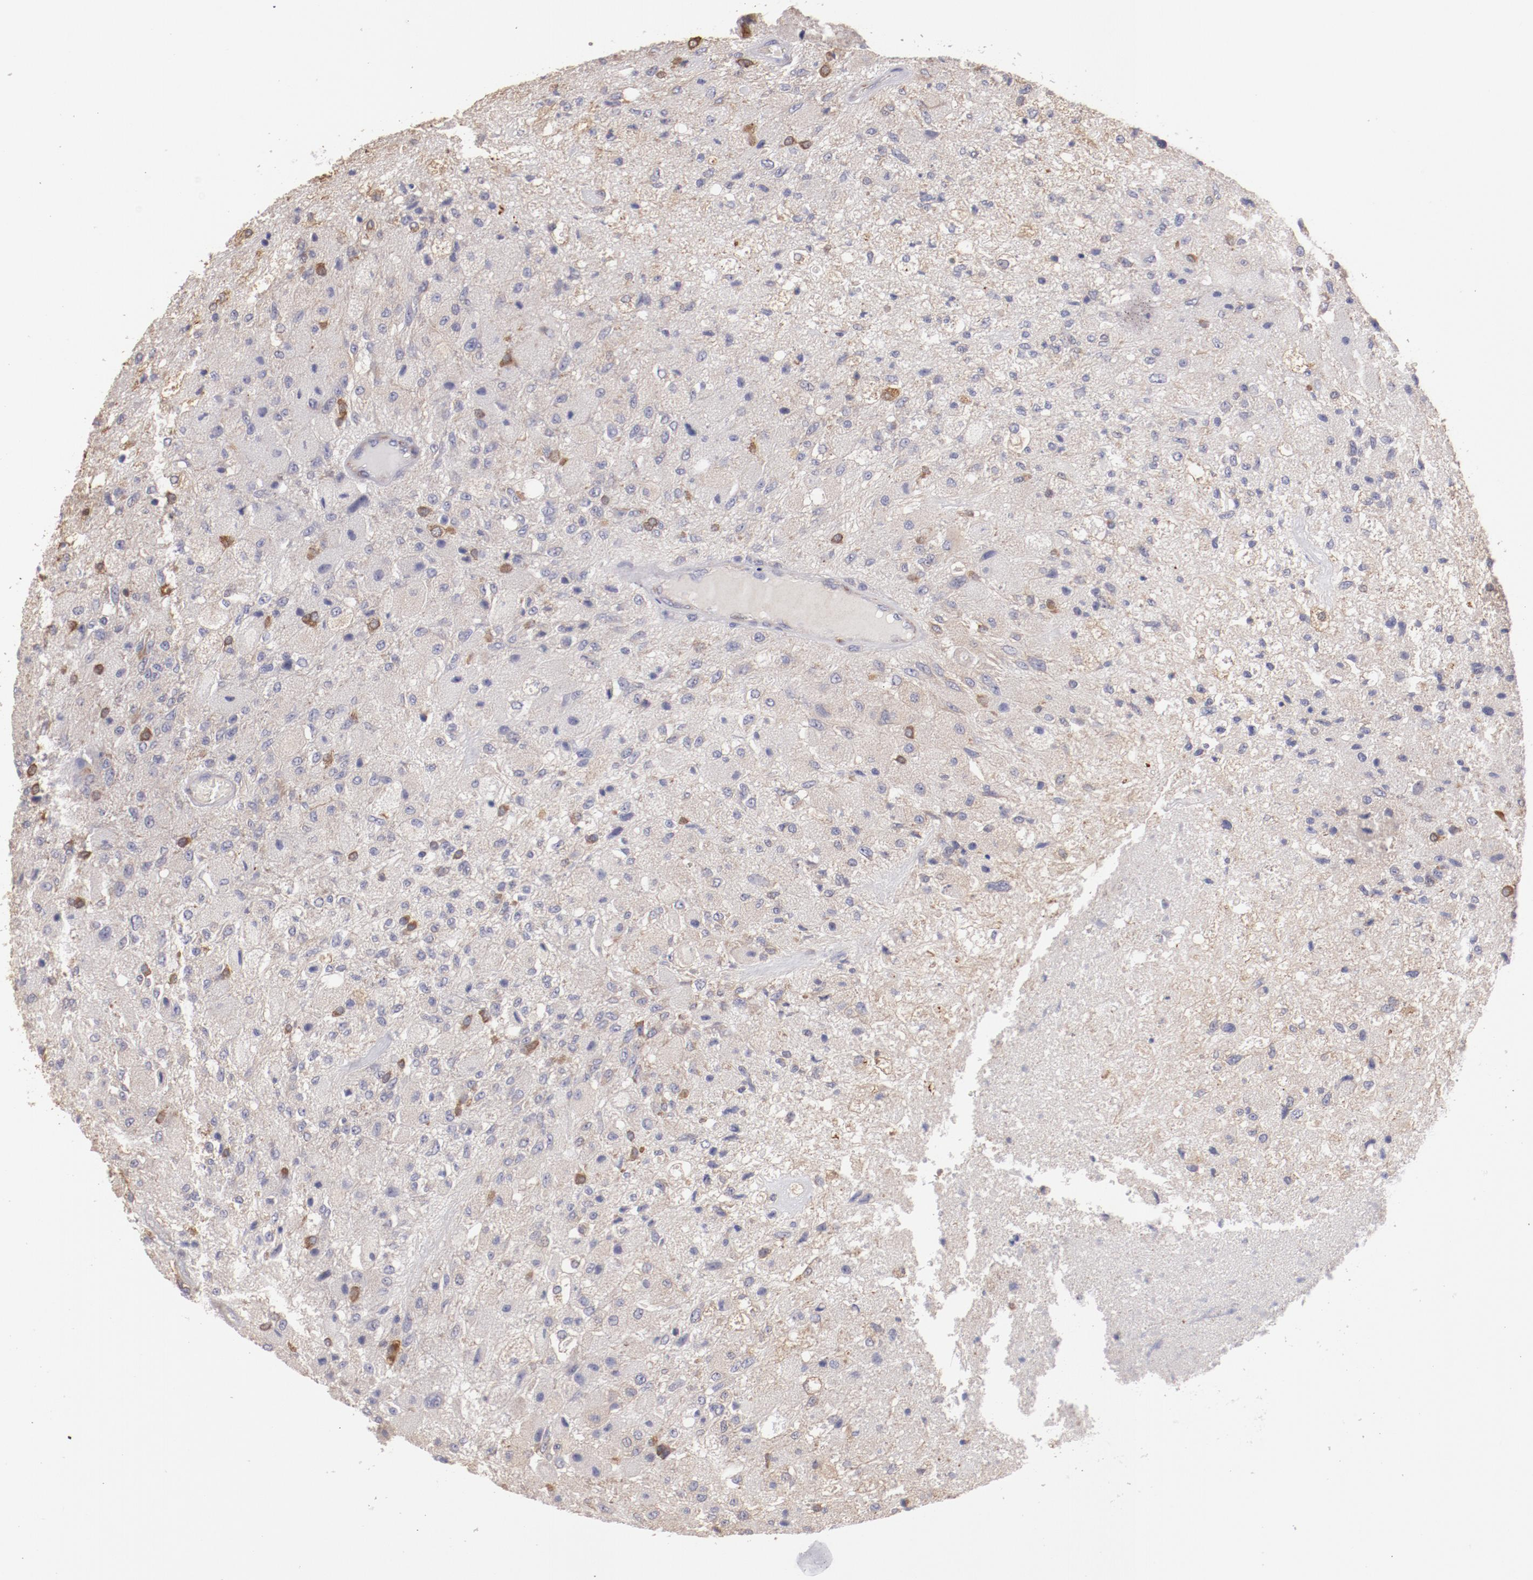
{"staining": {"intensity": "weak", "quantity": "<25%", "location": "cytoplasmic/membranous"}, "tissue": "glioma", "cell_type": "Tumor cells", "image_type": "cancer", "snomed": [{"axis": "morphology", "description": "Normal tissue, NOS"}, {"axis": "morphology", "description": "Glioma, malignant, High grade"}, {"axis": "topography", "description": "Cerebral cortex"}], "caption": "Immunohistochemical staining of glioma exhibits no significant staining in tumor cells. (DAB immunohistochemistry visualized using brightfield microscopy, high magnification).", "gene": "ENTPD5", "patient": {"sex": "male", "age": 77}}